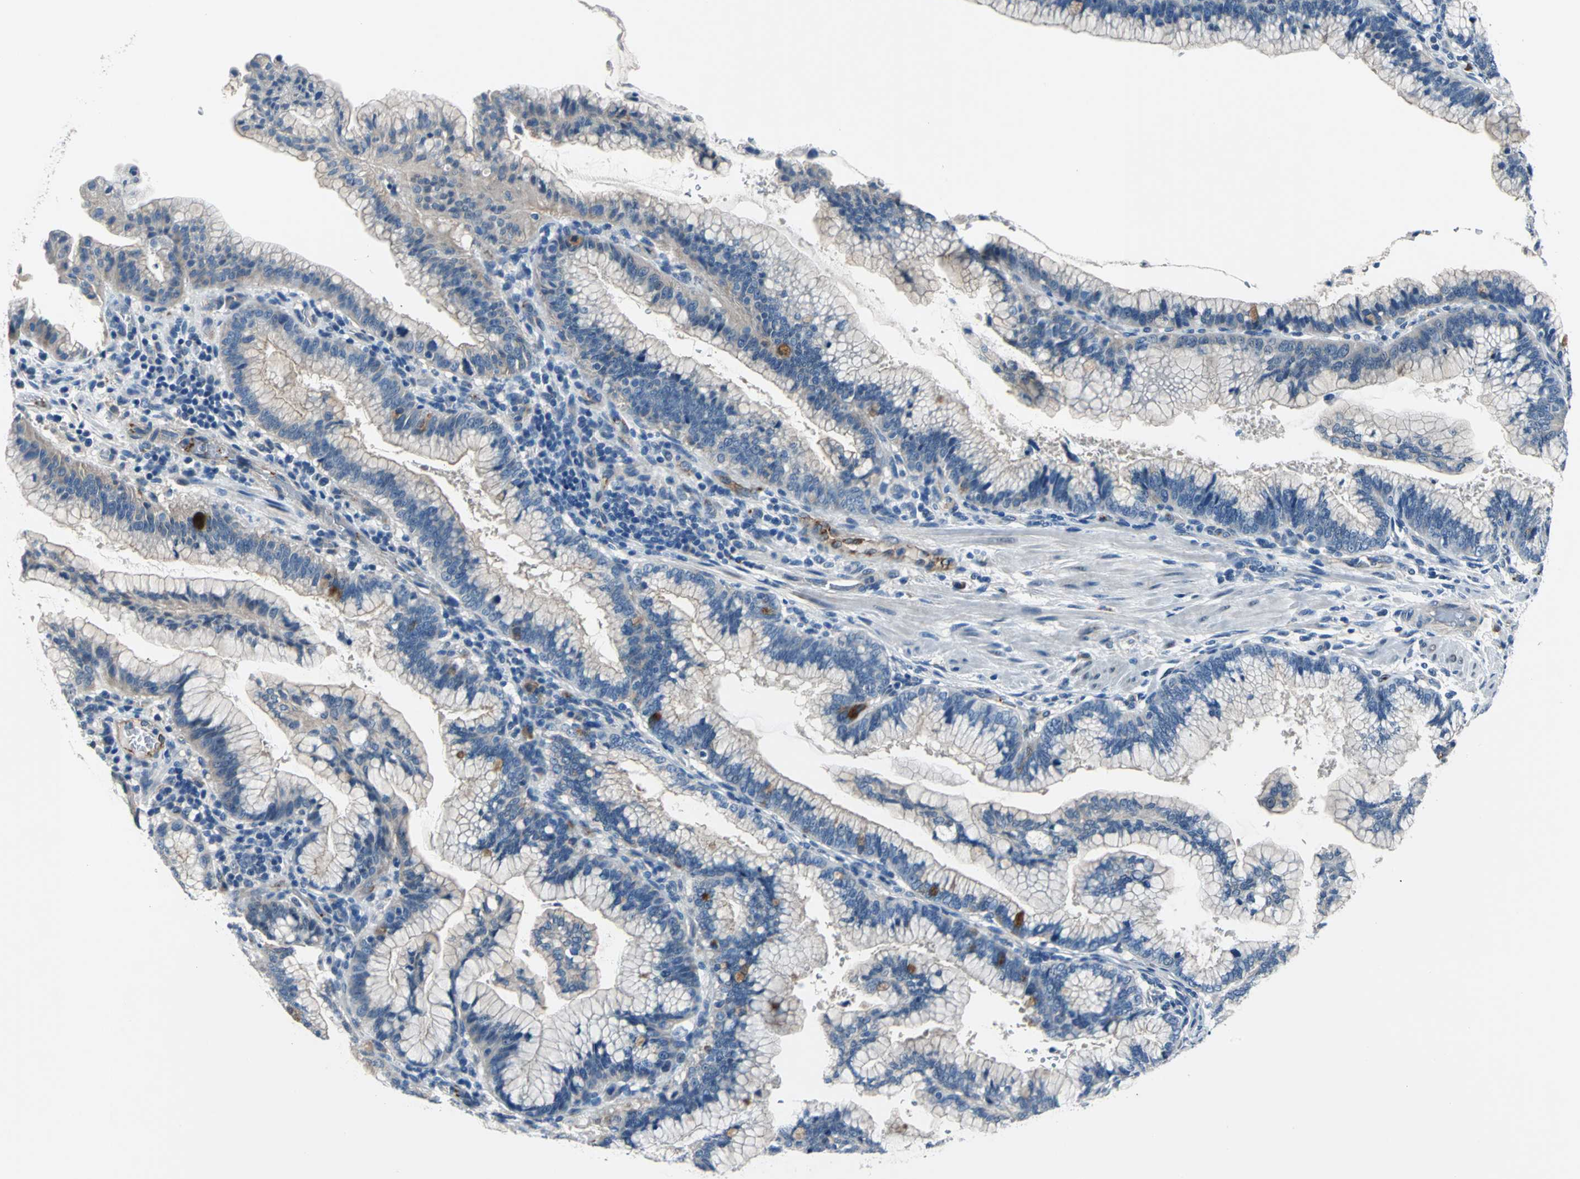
{"staining": {"intensity": "moderate", "quantity": "<25%", "location": "cytoplasmic/membranous"}, "tissue": "pancreatic cancer", "cell_type": "Tumor cells", "image_type": "cancer", "snomed": [{"axis": "morphology", "description": "Adenocarcinoma, NOS"}, {"axis": "topography", "description": "Pancreas"}], "caption": "Immunohistochemical staining of human pancreatic cancer (adenocarcinoma) demonstrates low levels of moderate cytoplasmic/membranous protein expression in approximately <25% of tumor cells.", "gene": "SELP", "patient": {"sex": "female", "age": 64}}